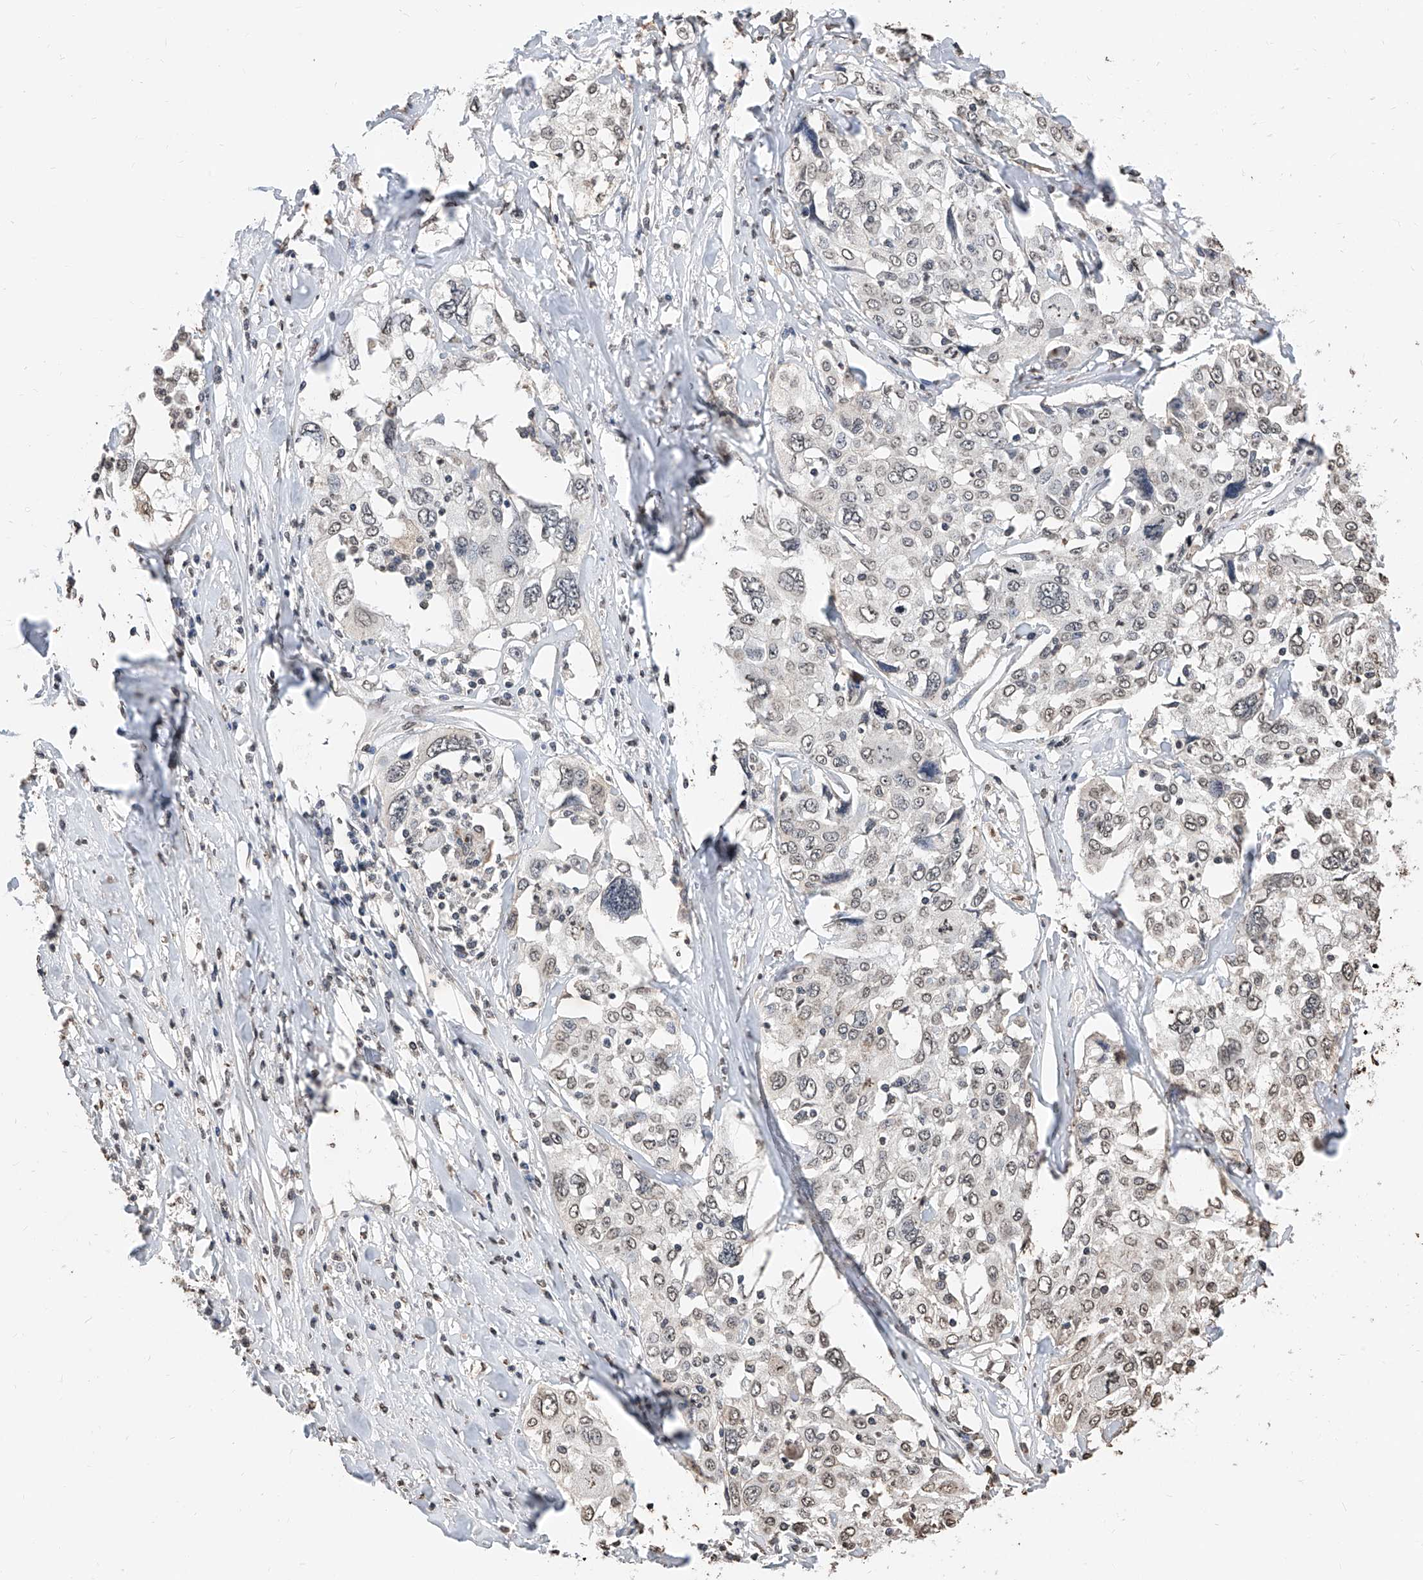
{"staining": {"intensity": "moderate", "quantity": "<25%", "location": "cytoplasmic/membranous,nuclear"}, "tissue": "cervical cancer", "cell_type": "Tumor cells", "image_type": "cancer", "snomed": [{"axis": "morphology", "description": "Squamous cell carcinoma, NOS"}, {"axis": "topography", "description": "Cervix"}], "caption": "Cervical cancer stained with a protein marker exhibits moderate staining in tumor cells.", "gene": "RP9", "patient": {"sex": "female", "age": 31}}